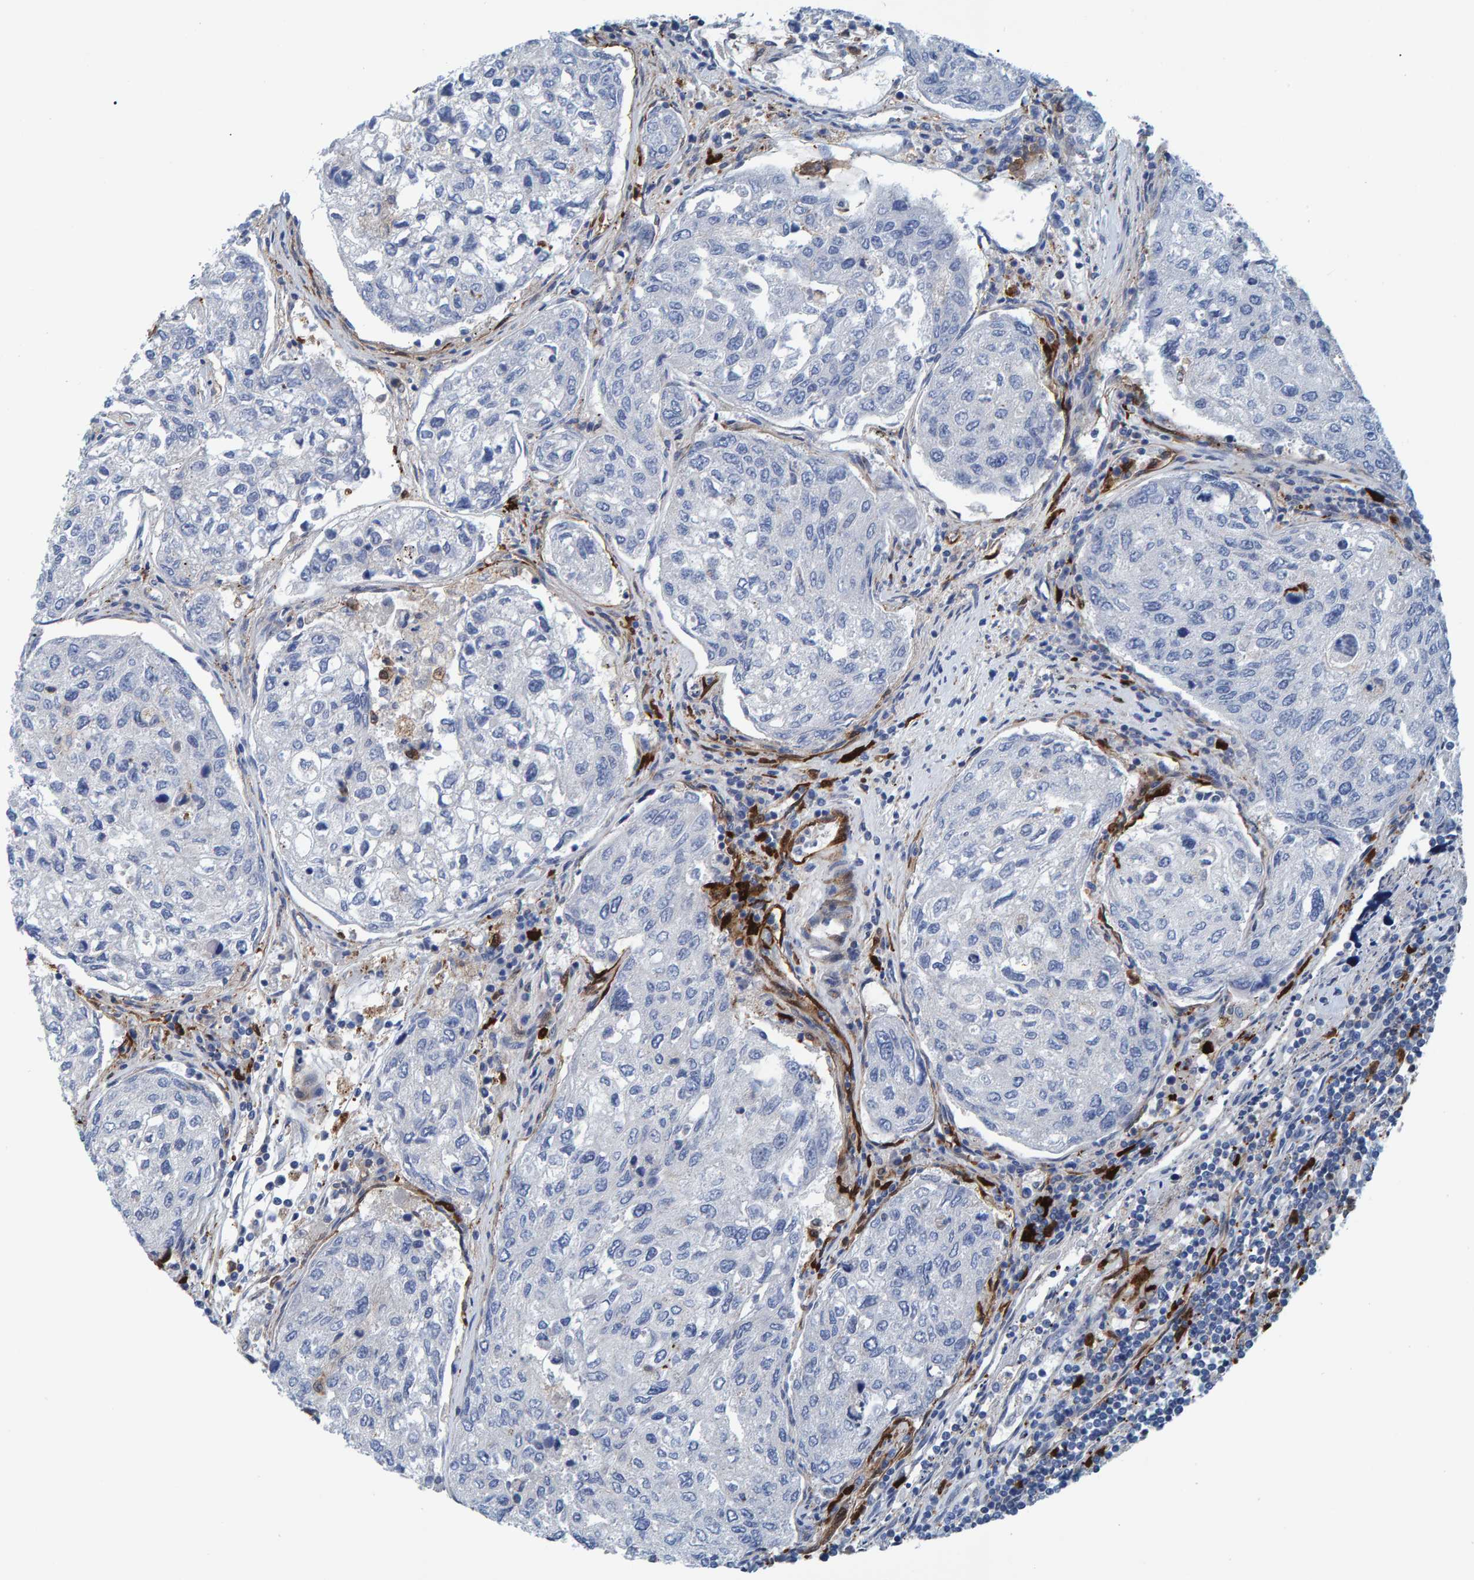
{"staining": {"intensity": "negative", "quantity": "none", "location": "none"}, "tissue": "urothelial cancer", "cell_type": "Tumor cells", "image_type": "cancer", "snomed": [{"axis": "morphology", "description": "Urothelial carcinoma, High grade"}, {"axis": "topography", "description": "Lymph node"}, {"axis": "topography", "description": "Urinary bladder"}], "caption": "DAB immunohistochemical staining of urothelial carcinoma (high-grade) shows no significant expression in tumor cells. (DAB immunohistochemistry (IHC) with hematoxylin counter stain).", "gene": "IDO1", "patient": {"sex": "male", "age": 51}}